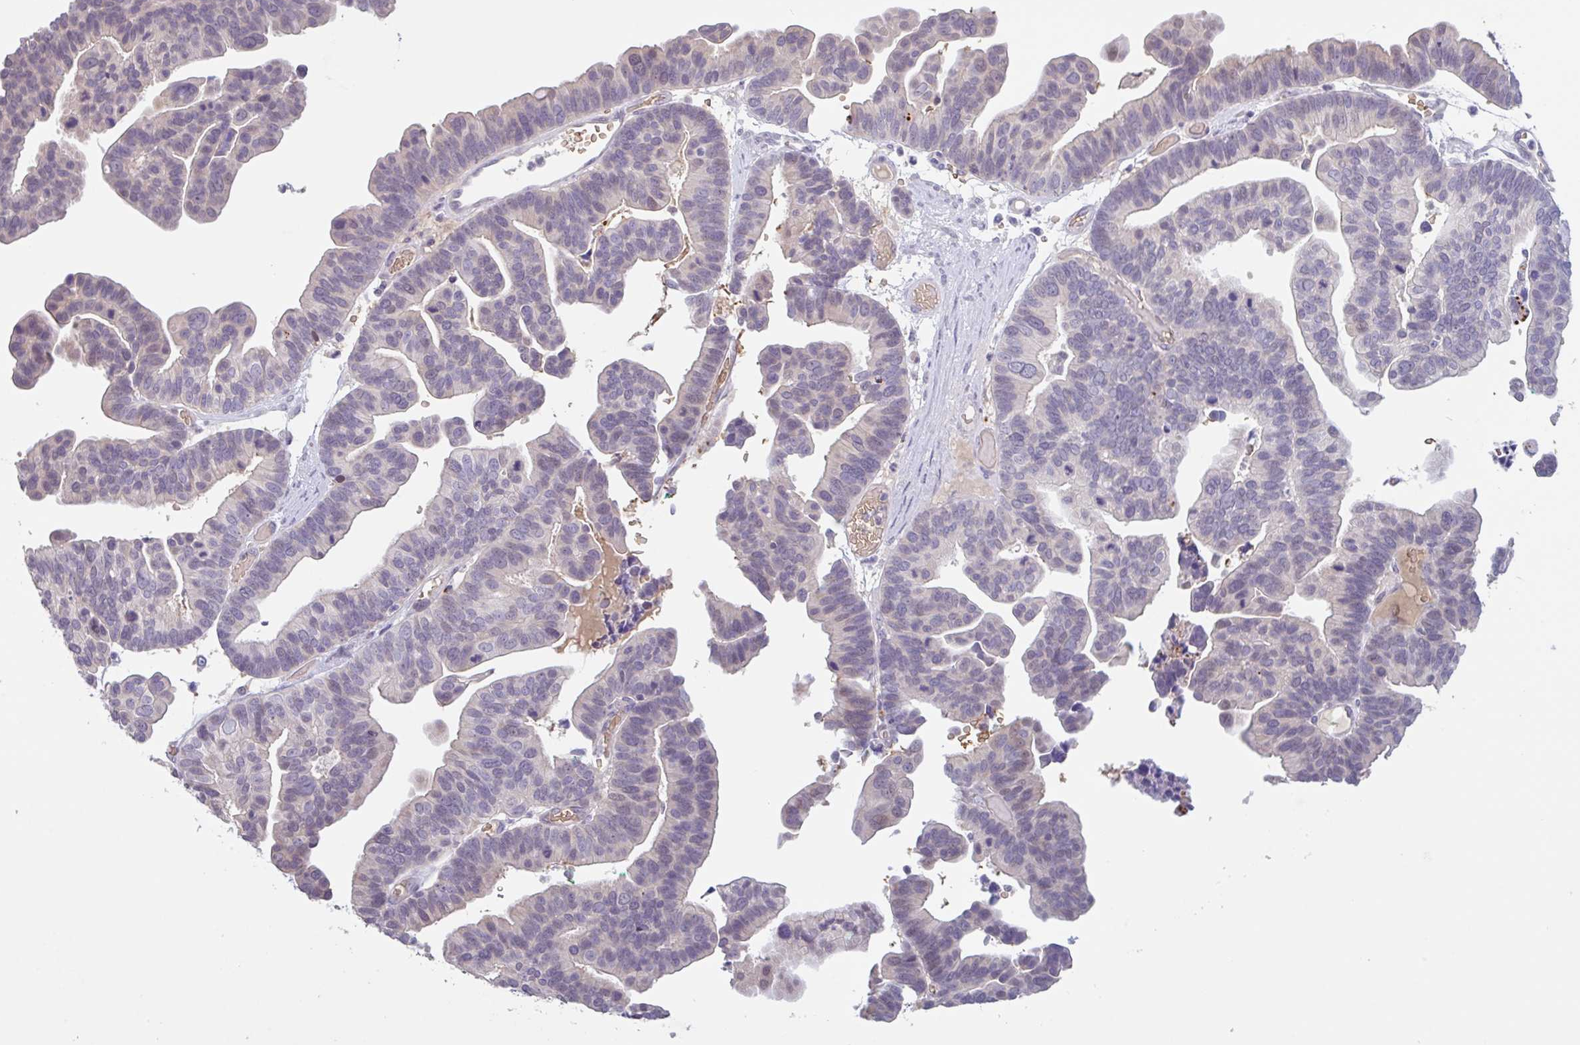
{"staining": {"intensity": "negative", "quantity": "none", "location": "none"}, "tissue": "ovarian cancer", "cell_type": "Tumor cells", "image_type": "cancer", "snomed": [{"axis": "morphology", "description": "Cystadenocarcinoma, serous, NOS"}, {"axis": "topography", "description": "Ovary"}], "caption": "The image demonstrates no staining of tumor cells in ovarian serous cystadenocarcinoma.", "gene": "RHAG", "patient": {"sex": "female", "age": 56}}